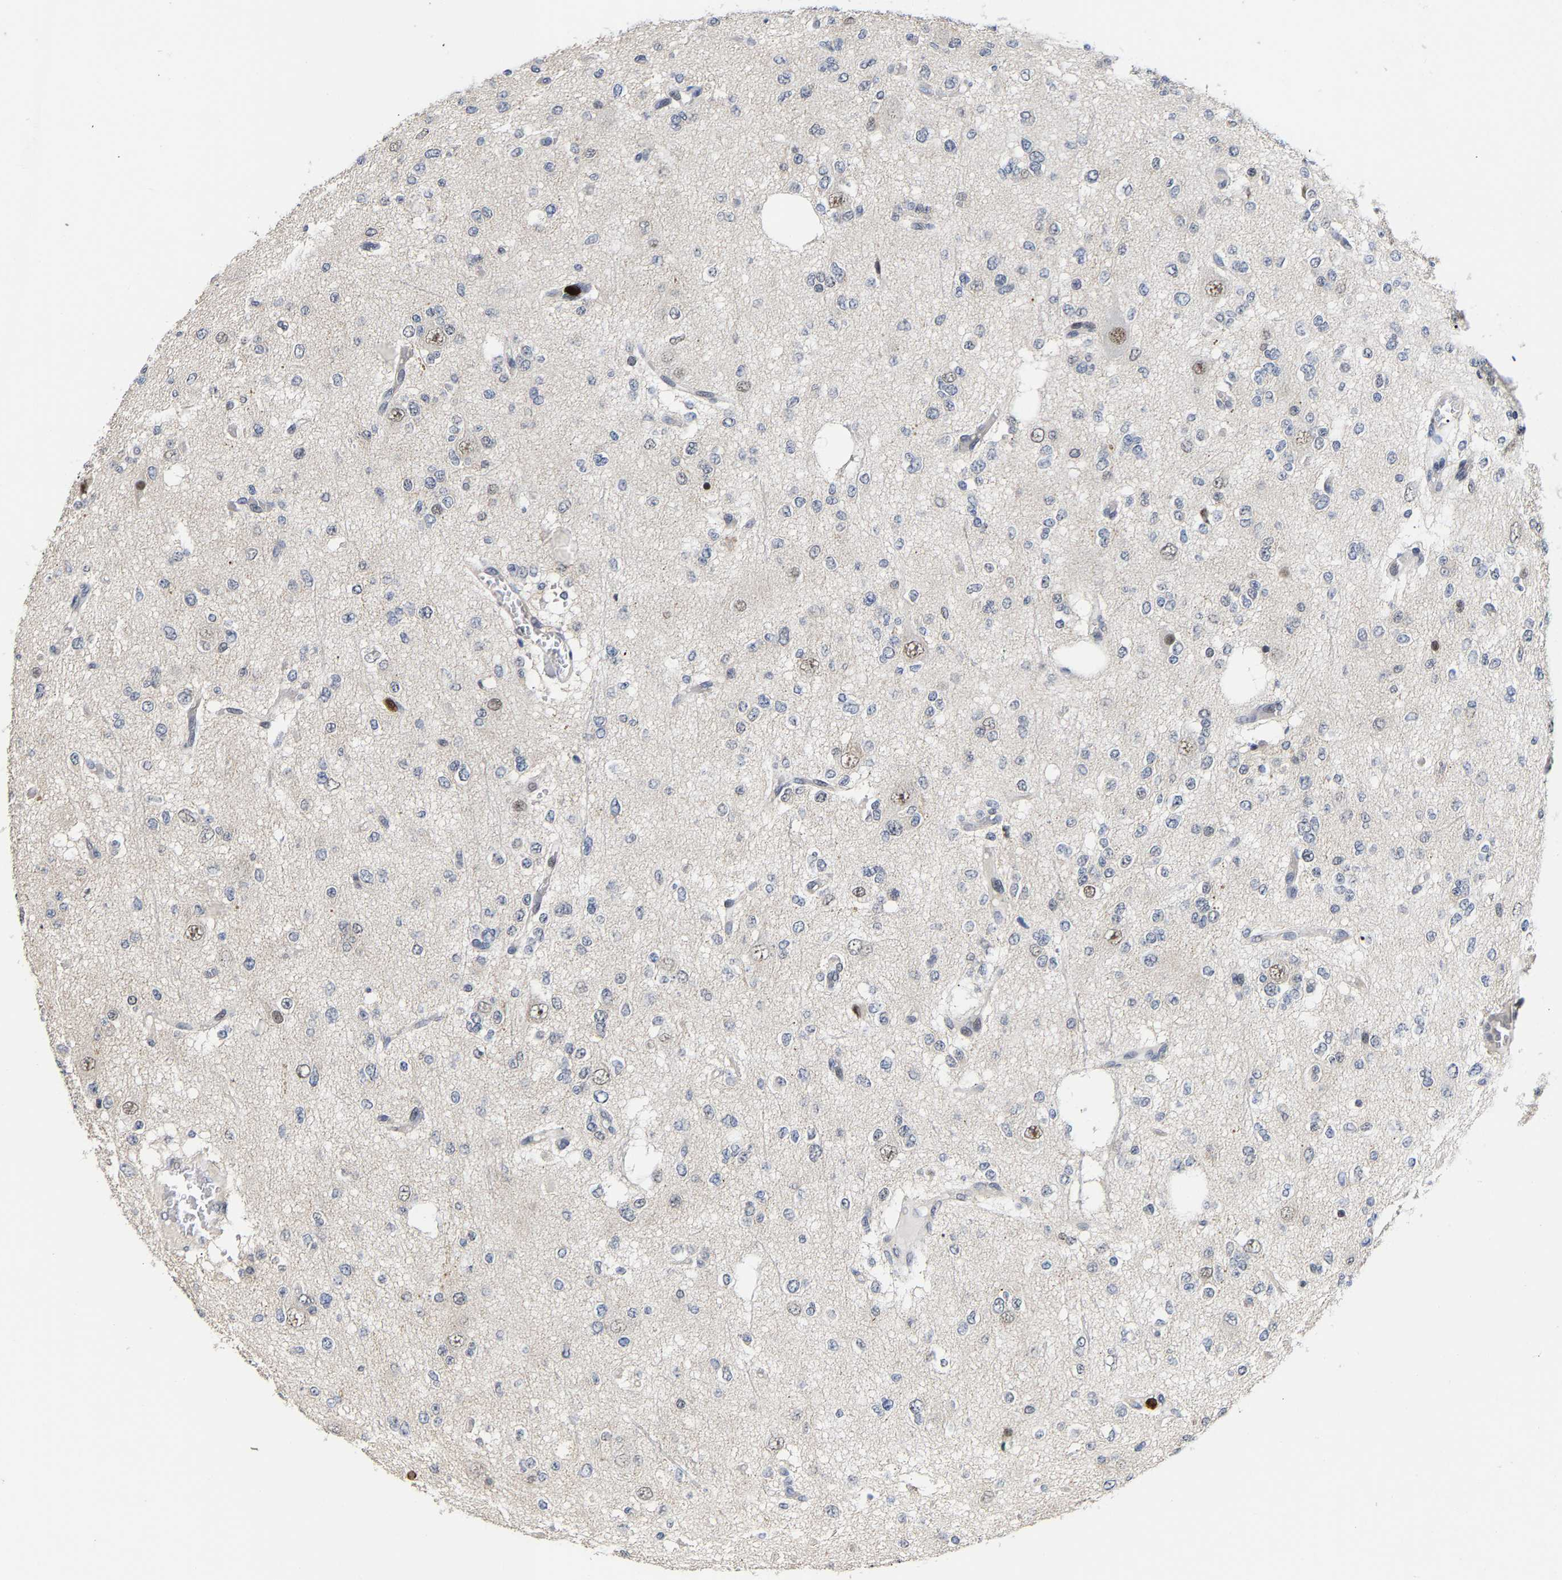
{"staining": {"intensity": "negative", "quantity": "none", "location": "none"}, "tissue": "glioma", "cell_type": "Tumor cells", "image_type": "cancer", "snomed": [{"axis": "morphology", "description": "Glioma, malignant, Low grade"}, {"axis": "topography", "description": "Brain"}], "caption": "Immunohistochemistry image of neoplastic tissue: human malignant glioma (low-grade) stained with DAB reveals no significant protein staining in tumor cells.", "gene": "TDRD7", "patient": {"sex": "male", "age": 38}}